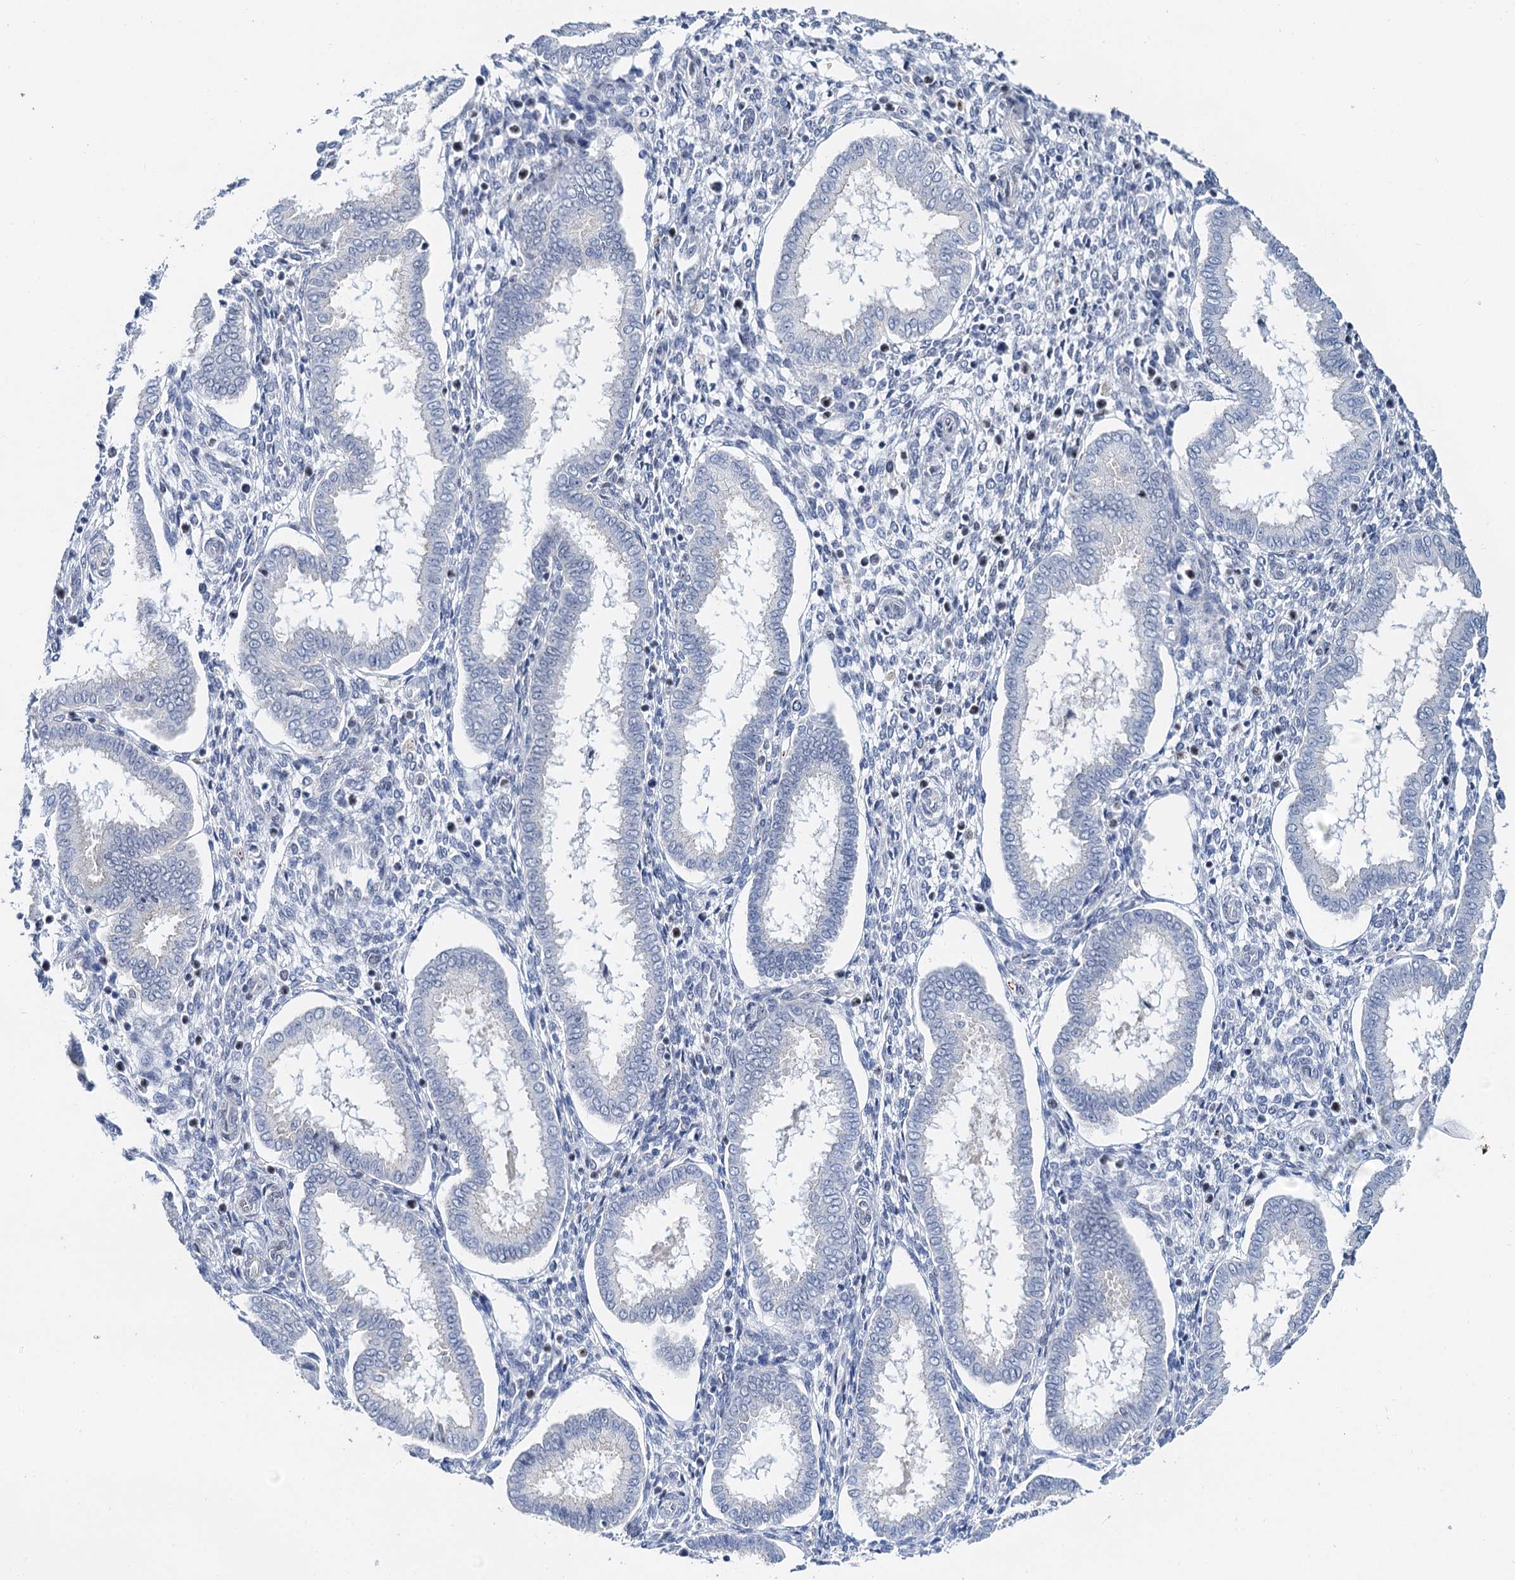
{"staining": {"intensity": "negative", "quantity": "none", "location": "none"}, "tissue": "endometrium", "cell_type": "Cells in endometrial stroma", "image_type": "normal", "snomed": [{"axis": "morphology", "description": "Normal tissue, NOS"}, {"axis": "topography", "description": "Endometrium"}], "caption": "Cells in endometrial stroma are negative for brown protein staining in normal endometrium. (Stains: DAB (3,3'-diaminobenzidine) immunohistochemistry (IHC) with hematoxylin counter stain, Microscopy: brightfield microscopy at high magnification).", "gene": "NOP2", "patient": {"sex": "female", "age": 24}}